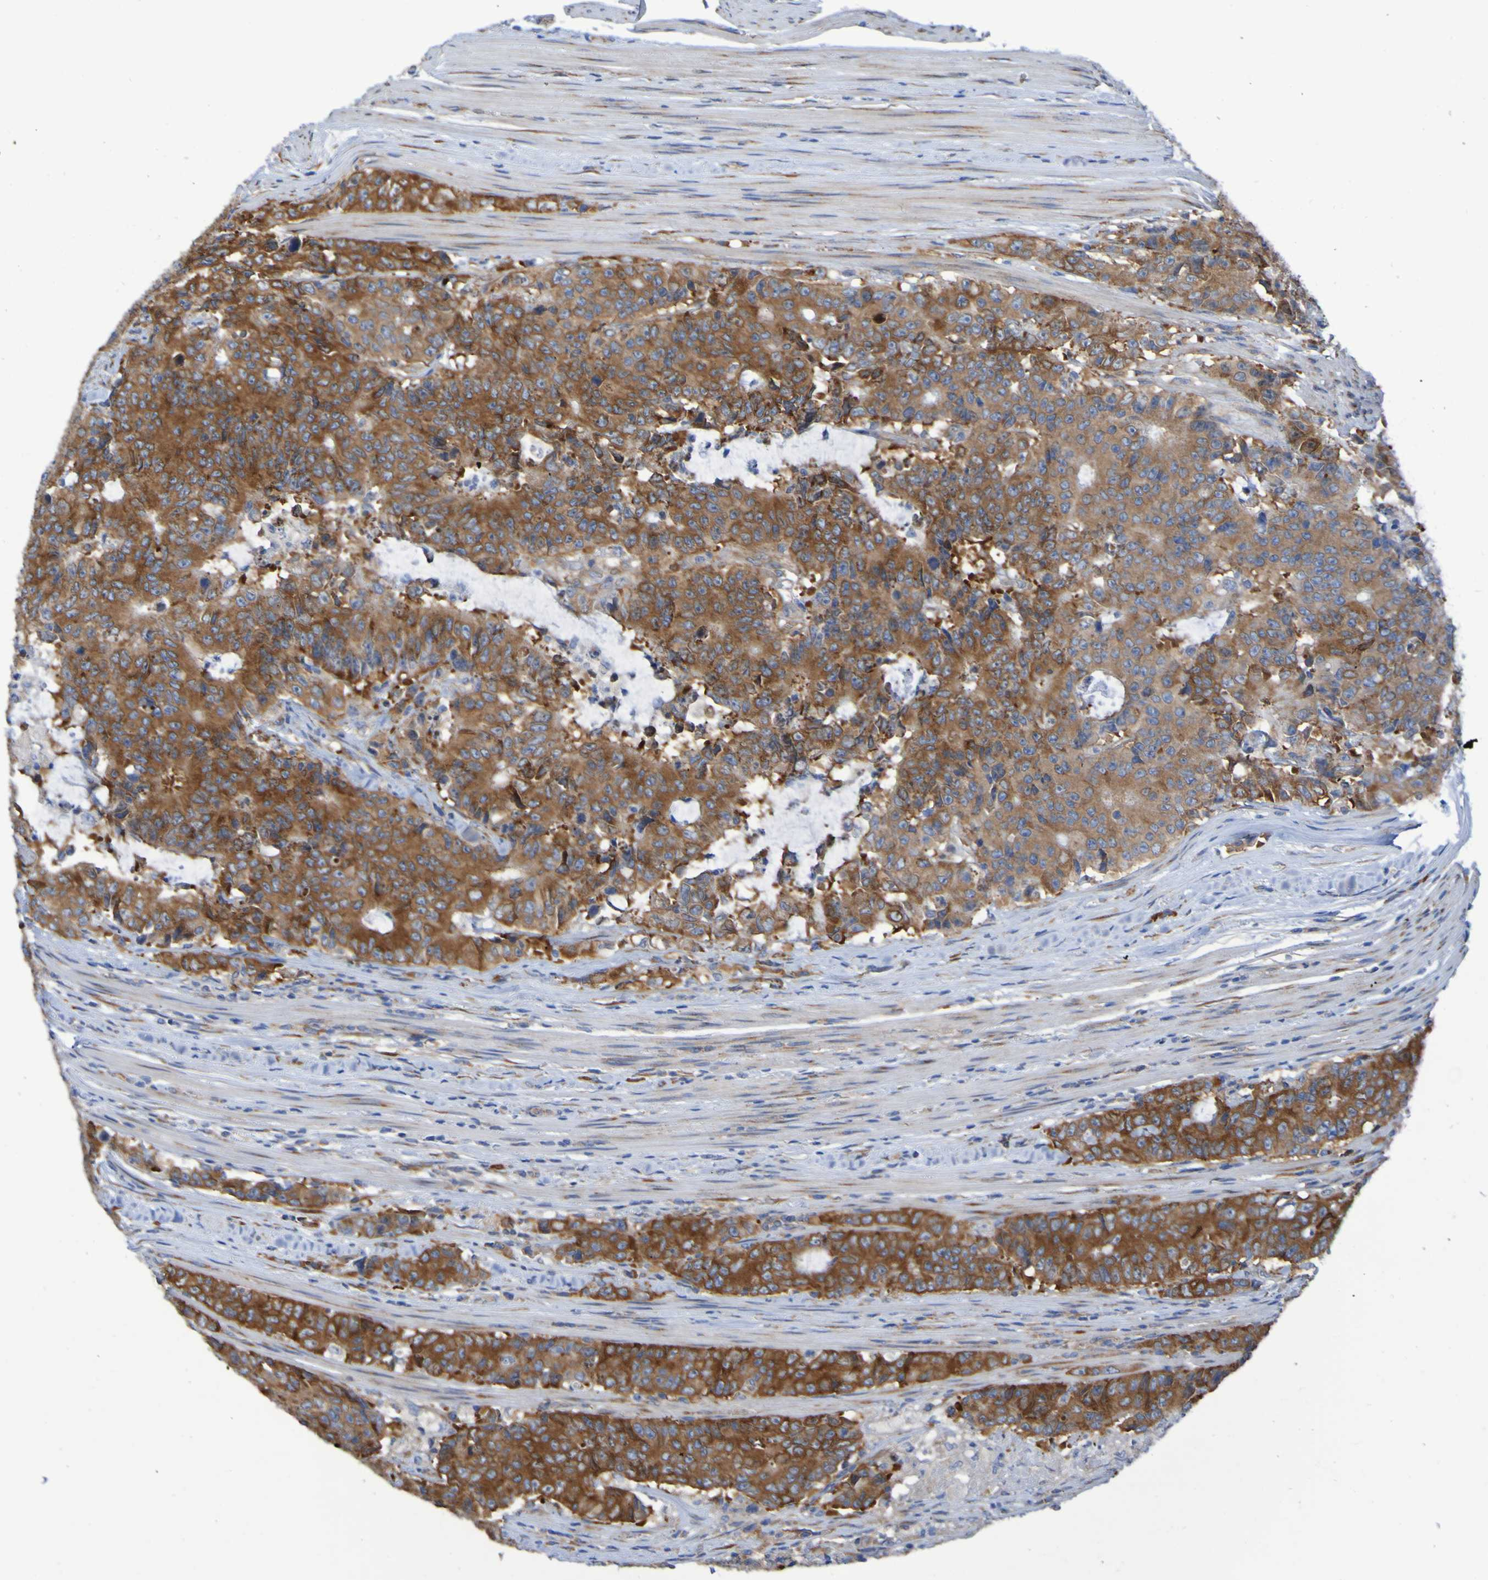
{"staining": {"intensity": "strong", "quantity": ">75%", "location": "cytoplasmic/membranous"}, "tissue": "colorectal cancer", "cell_type": "Tumor cells", "image_type": "cancer", "snomed": [{"axis": "morphology", "description": "Adenocarcinoma, NOS"}, {"axis": "topography", "description": "Colon"}], "caption": "High-power microscopy captured an immunohistochemistry (IHC) histopathology image of colorectal adenocarcinoma, revealing strong cytoplasmic/membranous expression in about >75% of tumor cells.", "gene": "FKBP3", "patient": {"sex": "female", "age": 86}}